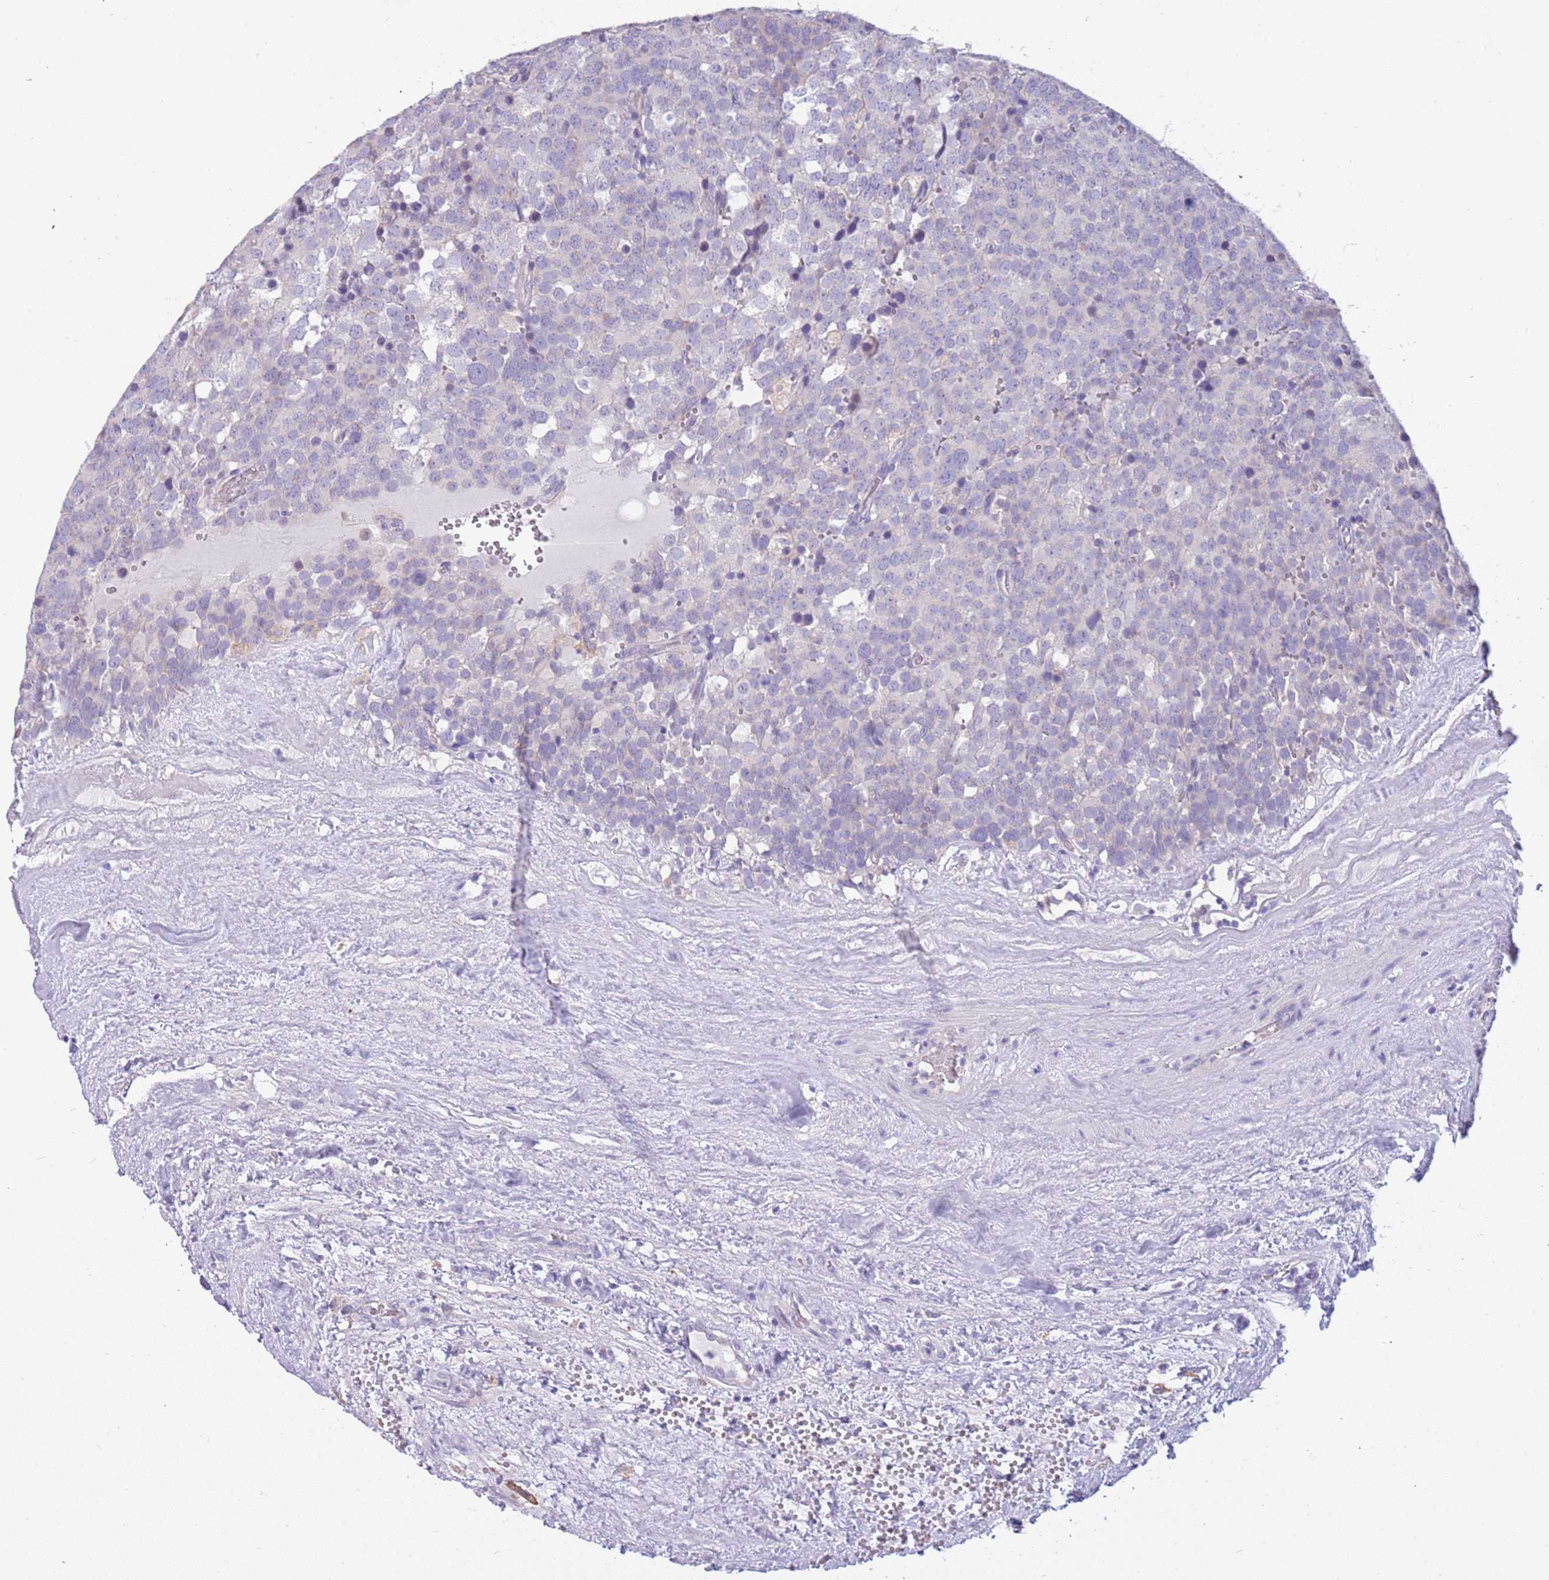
{"staining": {"intensity": "negative", "quantity": "none", "location": "none"}, "tissue": "testis cancer", "cell_type": "Tumor cells", "image_type": "cancer", "snomed": [{"axis": "morphology", "description": "Seminoma, NOS"}, {"axis": "topography", "description": "Testis"}], "caption": "Seminoma (testis) was stained to show a protein in brown. There is no significant positivity in tumor cells.", "gene": "RHCG", "patient": {"sex": "male", "age": 71}}